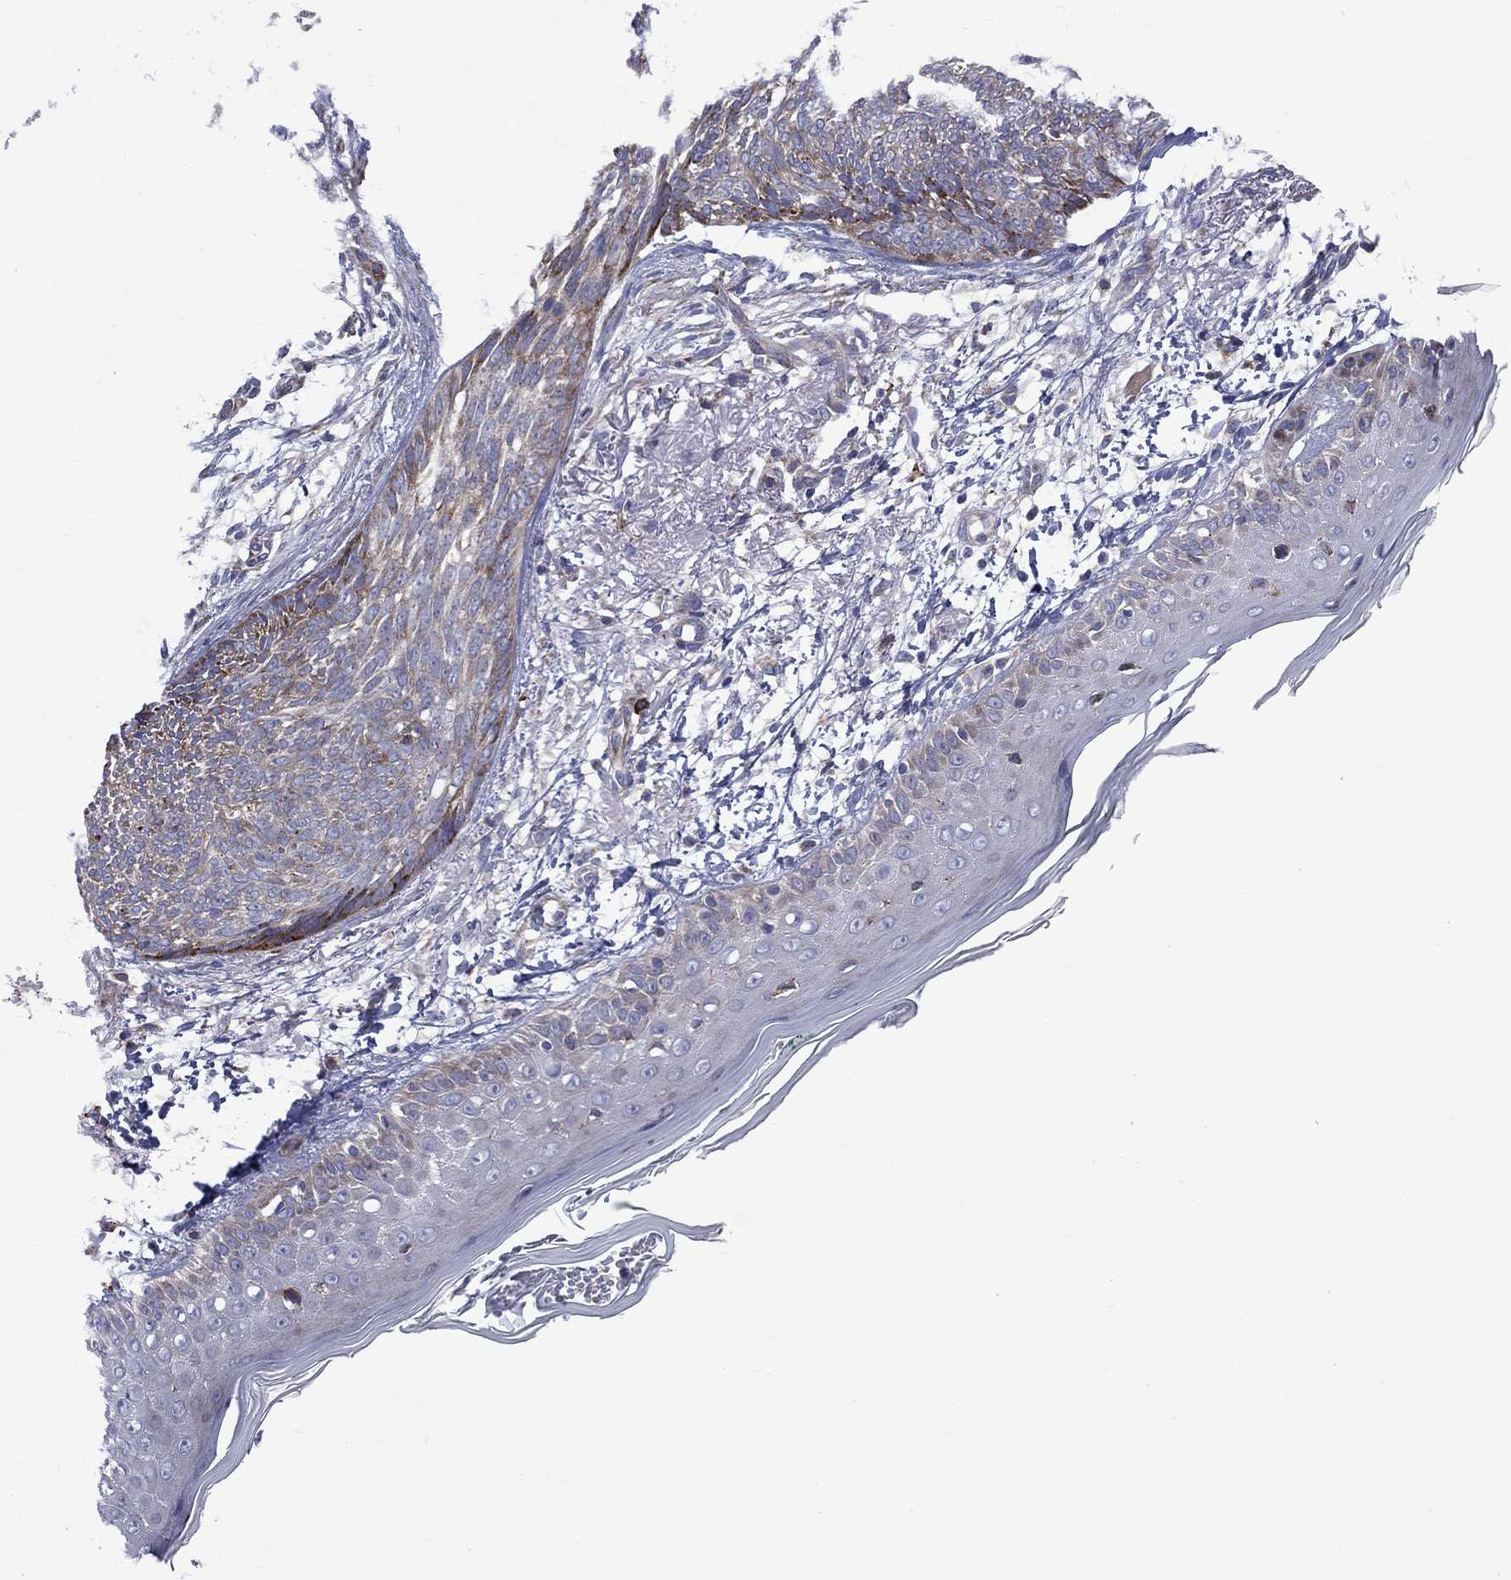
{"staining": {"intensity": "moderate", "quantity": "<25%", "location": "cytoplasmic/membranous"}, "tissue": "skin cancer", "cell_type": "Tumor cells", "image_type": "cancer", "snomed": [{"axis": "morphology", "description": "Normal tissue, NOS"}, {"axis": "morphology", "description": "Basal cell carcinoma"}, {"axis": "topography", "description": "Skin"}], "caption": "The image exhibits immunohistochemical staining of skin cancer. There is moderate cytoplasmic/membranous expression is appreciated in about <25% of tumor cells. (Stains: DAB in brown, nuclei in blue, Microscopy: brightfield microscopy at high magnification).", "gene": "ASNS", "patient": {"sex": "male", "age": 84}}